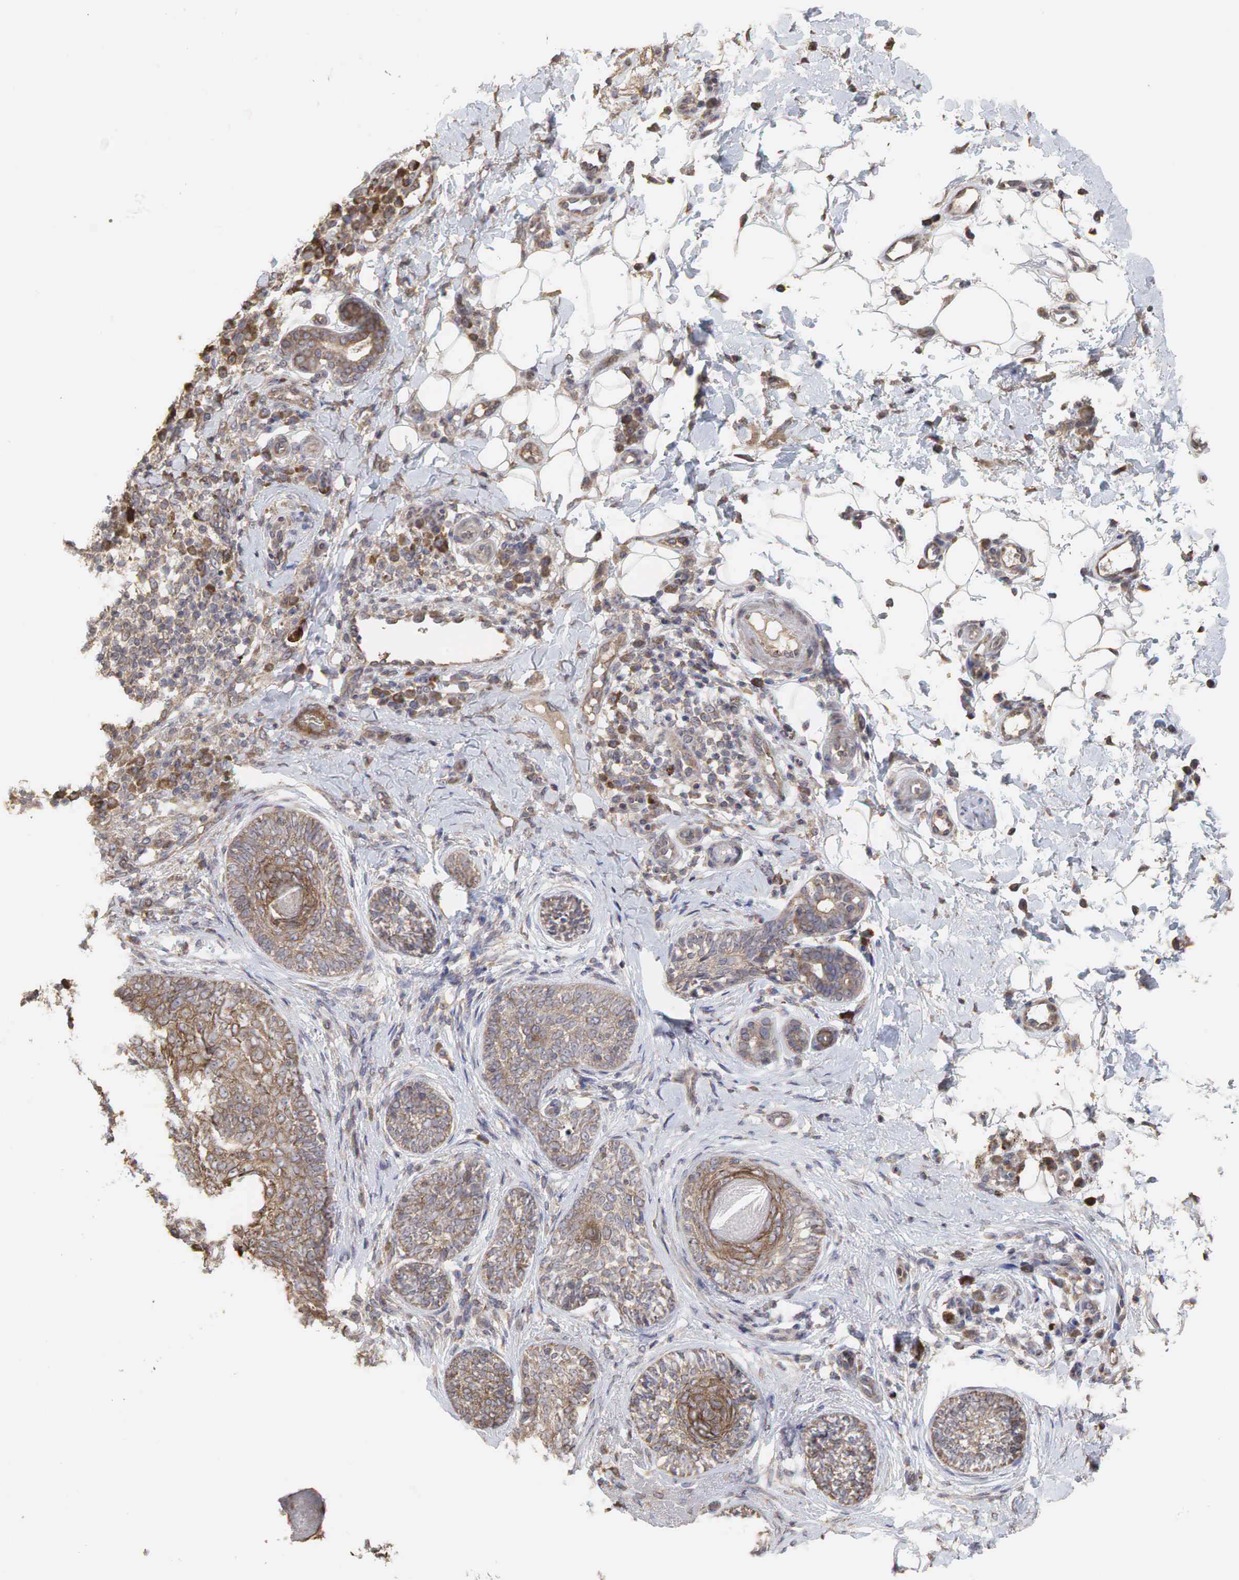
{"staining": {"intensity": "weak", "quantity": ">75%", "location": "cytoplasmic/membranous"}, "tissue": "skin cancer", "cell_type": "Tumor cells", "image_type": "cancer", "snomed": [{"axis": "morphology", "description": "Basal cell carcinoma"}, {"axis": "topography", "description": "Skin"}], "caption": "Protein positivity by immunohistochemistry (IHC) exhibits weak cytoplasmic/membranous expression in about >75% of tumor cells in skin basal cell carcinoma. The protein of interest is stained brown, and the nuclei are stained in blue (DAB (3,3'-diaminobenzidine) IHC with brightfield microscopy, high magnification).", "gene": "PABPC5", "patient": {"sex": "male", "age": 89}}